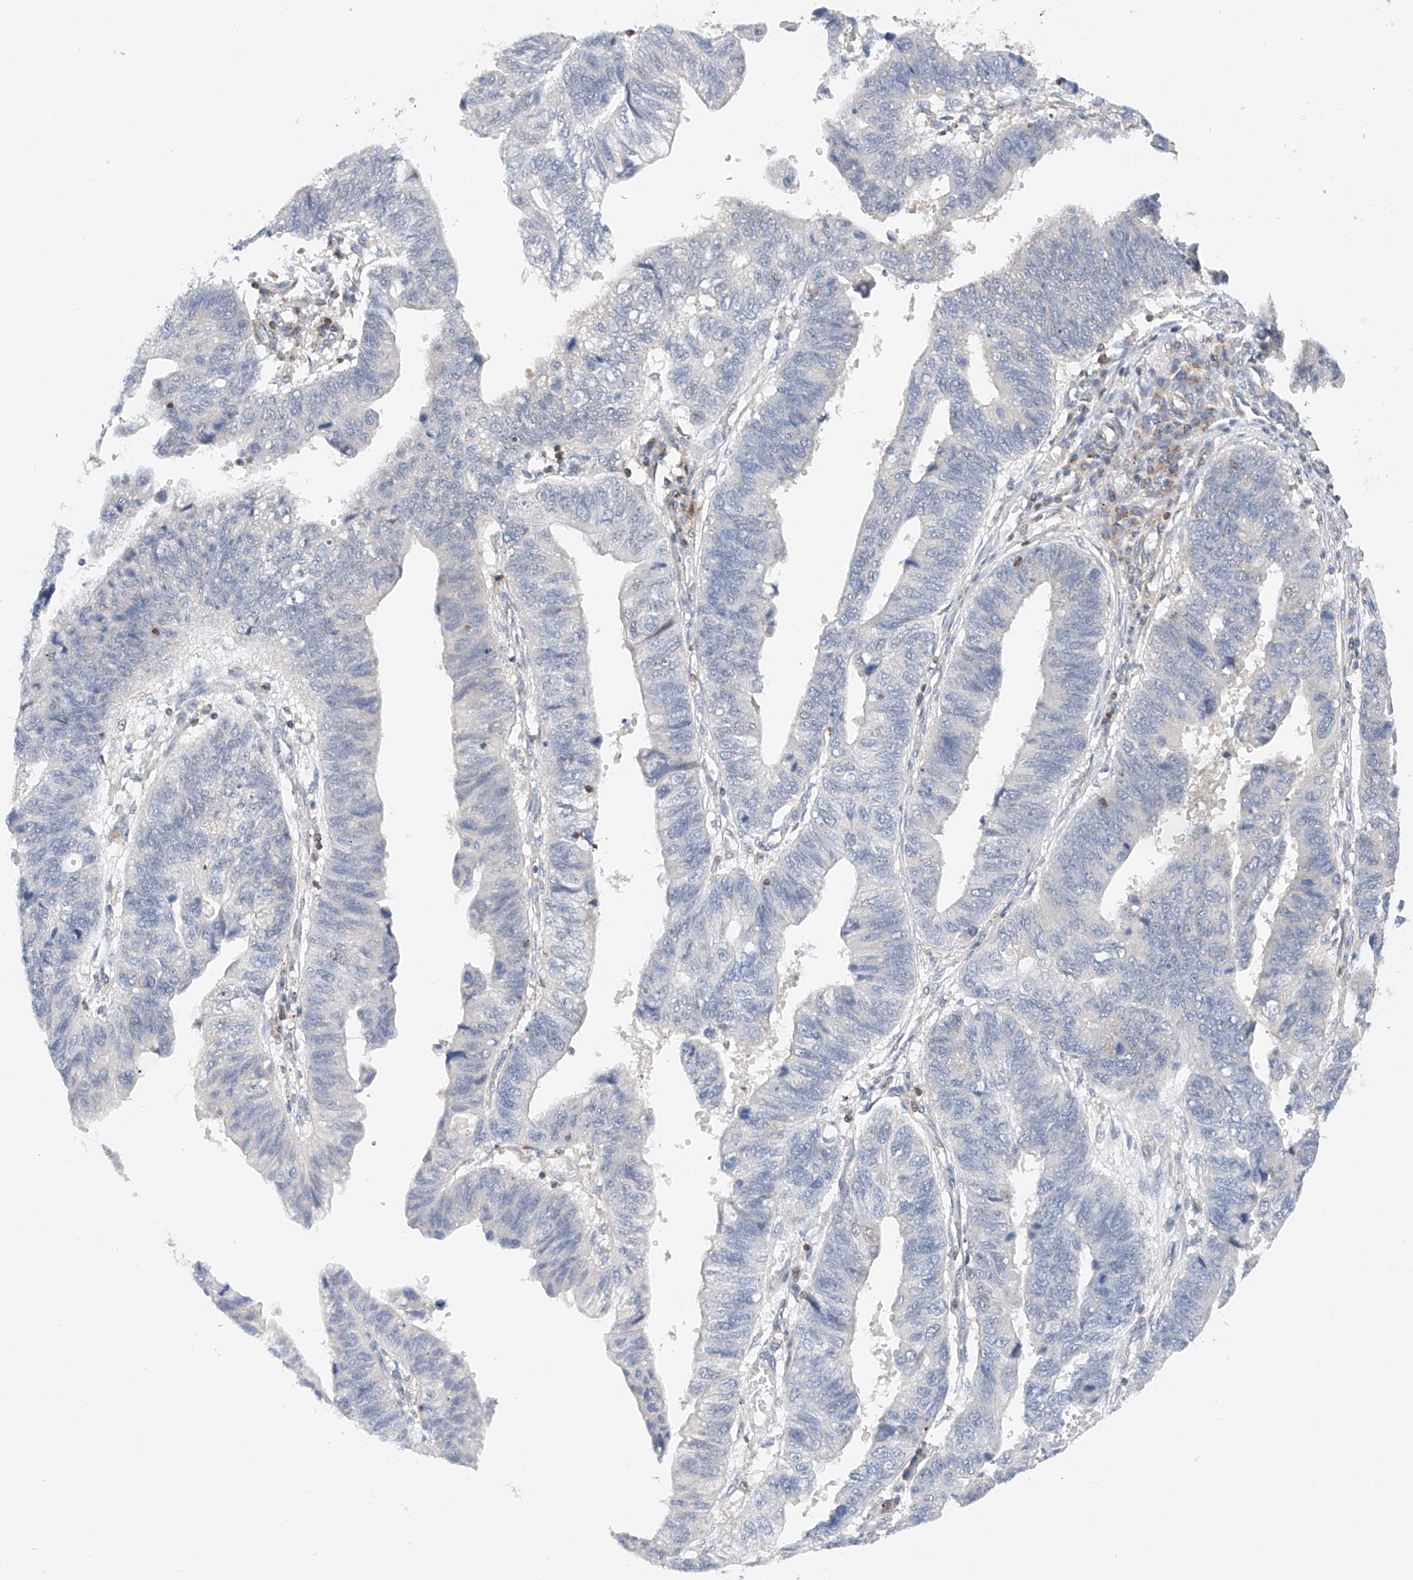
{"staining": {"intensity": "negative", "quantity": "none", "location": "none"}, "tissue": "stomach cancer", "cell_type": "Tumor cells", "image_type": "cancer", "snomed": [{"axis": "morphology", "description": "Adenocarcinoma, NOS"}, {"axis": "topography", "description": "Stomach"}], "caption": "Immunohistochemistry (IHC) histopathology image of neoplastic tissue: human stomach adenocarcinoma stained with DAB (3,3'-diaminobenzidine) reveals no significant protein staining in tumor cells. (Brightfield microscopy of DAB IHC at high magnification).", "gene": "MFN2", "patient": {"sex": "male", "age": 59}}